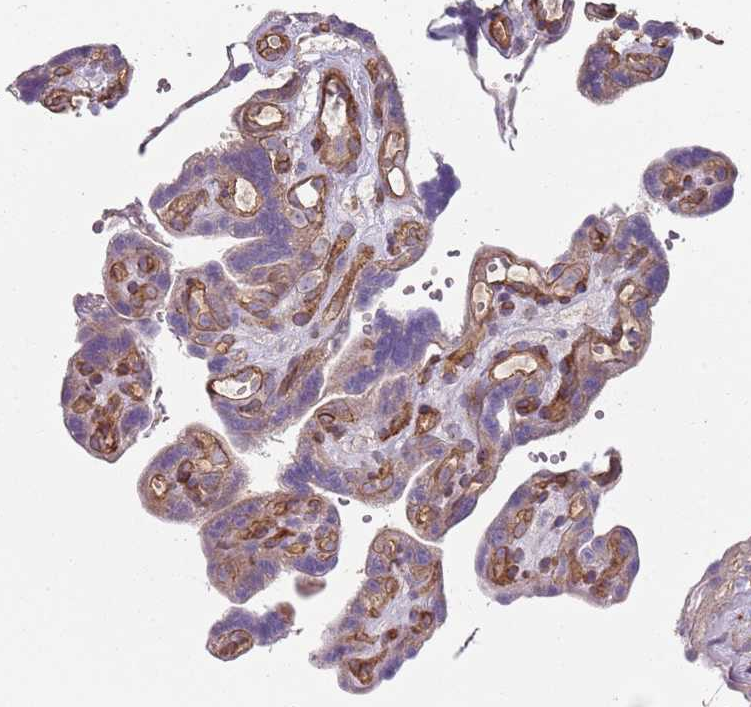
{"staining": {"intensity": "moderate", "quantity": ">75%", "location": "cytoplasmic/membranous"}, "tissue": "placenta", "cell_type": "Decidual cells", "image_type": "normal", "snomed": [{"axis": "morphology", "description": "Normal tissue, NOS"}, {"axis": "topography", "description": "Placenta"}], "caption": "Benign placenta was stained to show a protein in brown. There is medium levels of moderate cytoplasmic/membranous positivity in about >75% of decidual cells.", "gene": "PHLPP2", "patient": {"sex": "female", "age": 30}}